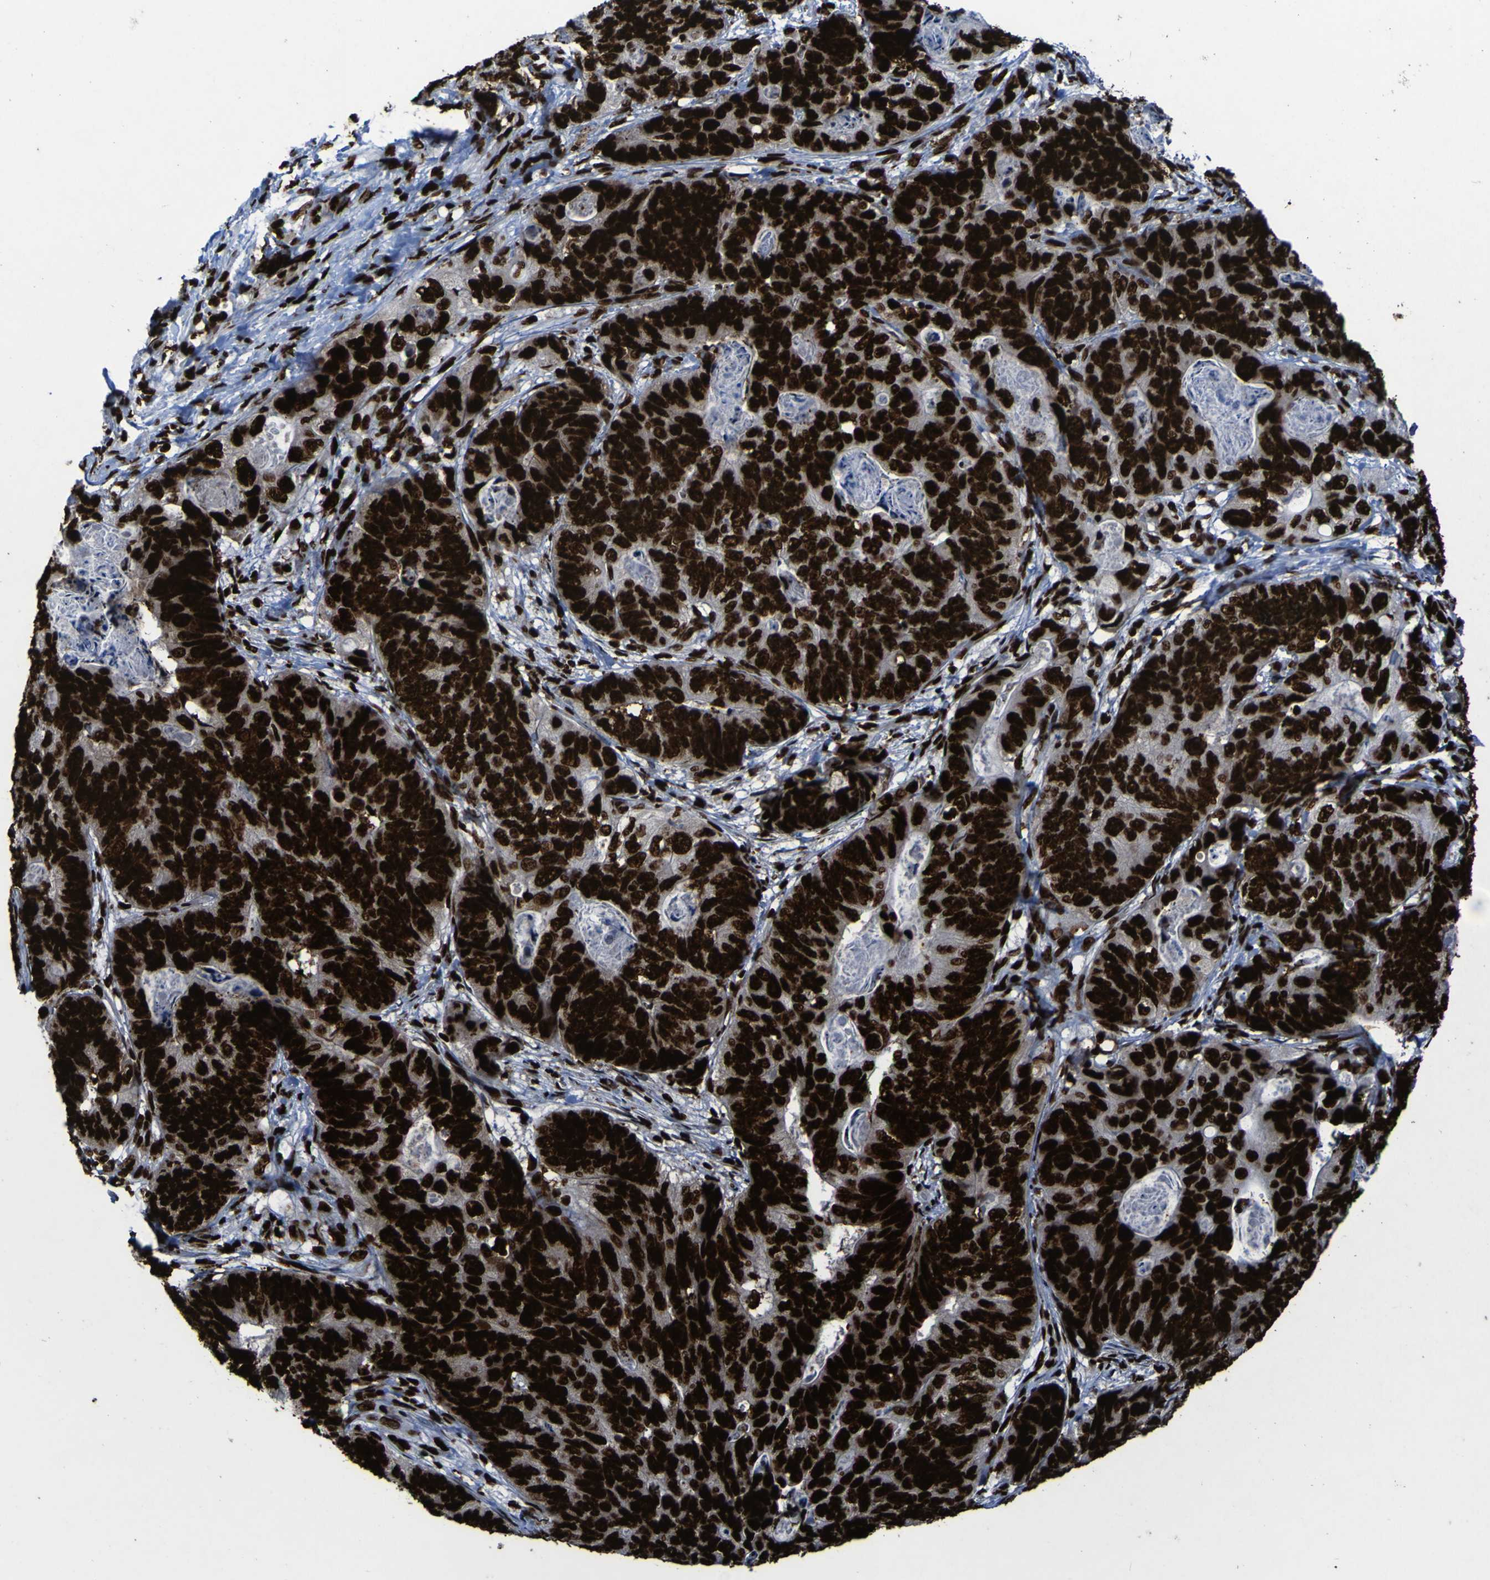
{"staining": {"intensity": "strong", "quantity": ">75%", "location": "nuclear"}, "tissue": "stomach cancer", "cell_type": "Tumor cells", "image_type": "cancer", "snomed": [{"axis": "morphology", "description": "Adenocarcinoma, NOS"}, {"axis": "topography", "description": "Stomach"}], "caption": "Human stomach cancer (adenocarcinoma) stained with a brown dye displays strong nuclear positive staining in about >75% of tumor cells.", "gene": "NPM1", "patient": {"sex": "female", "age": 89}}